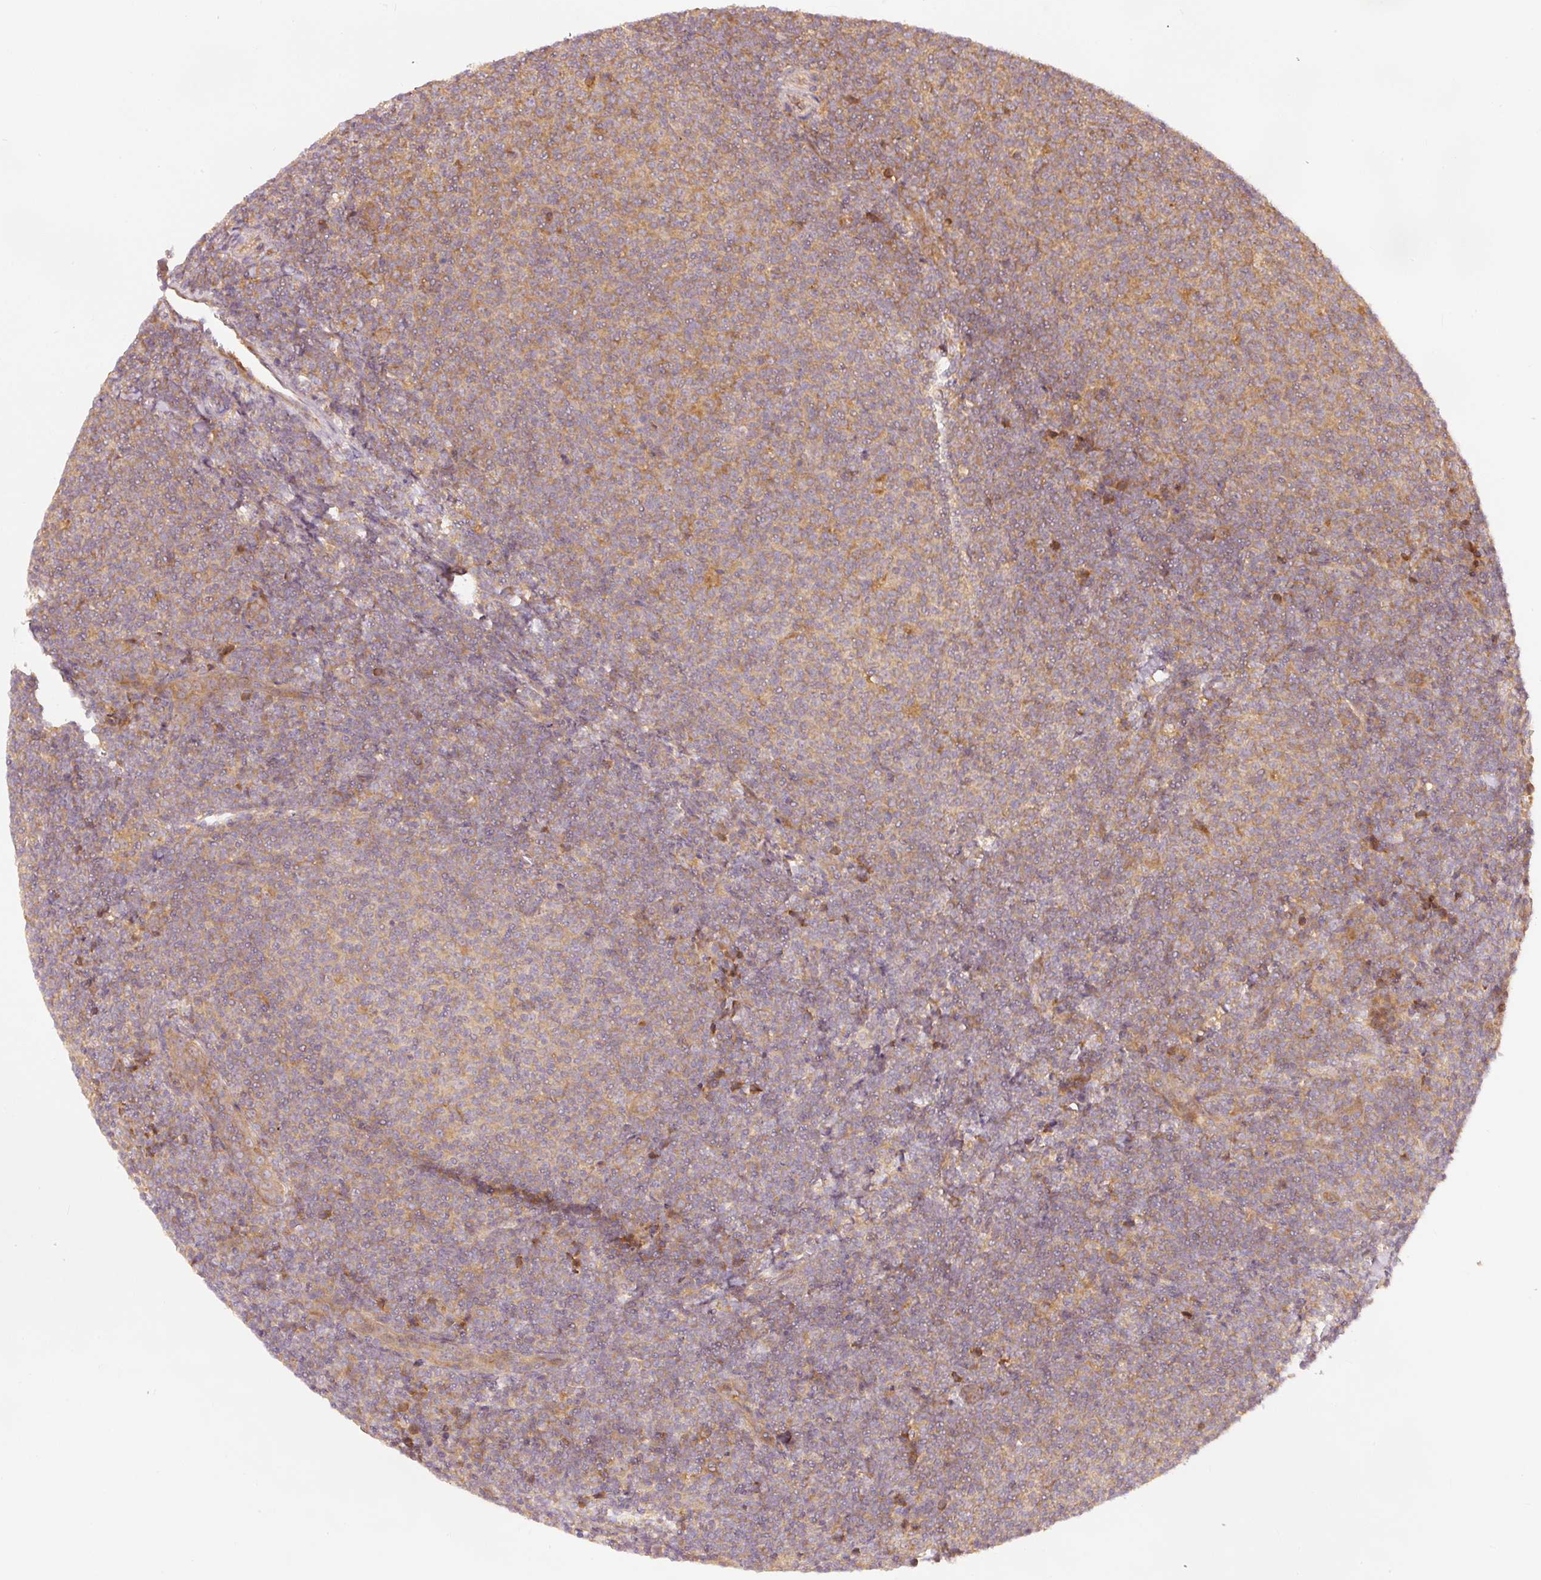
{"staining": {"intensity": "weak", "quantity": "25%-75%", "location": "cytoplasmic/membranous"}, "tissue": "lymphoma", "cell_type": "Tumor cells", "image_type": "cancer", "snomed": [{"axis": "morphology", "description": "Malignant lymphoma, non-Hodgkin's type, Low grade"}, {"axis": "topography", "description": "Lymph node"}], "caption": "Immunohistochemistry micrograph of human low-grade malignant lymphoma, non-Hodgkin's type stained for a protein (brown), which displays low levels of weak cytoplasmic/membranous expression in approximately 25%-75% of tumor cells.", "gene": "EIF3B", "patient": {"sex": "male", "age": 66}}